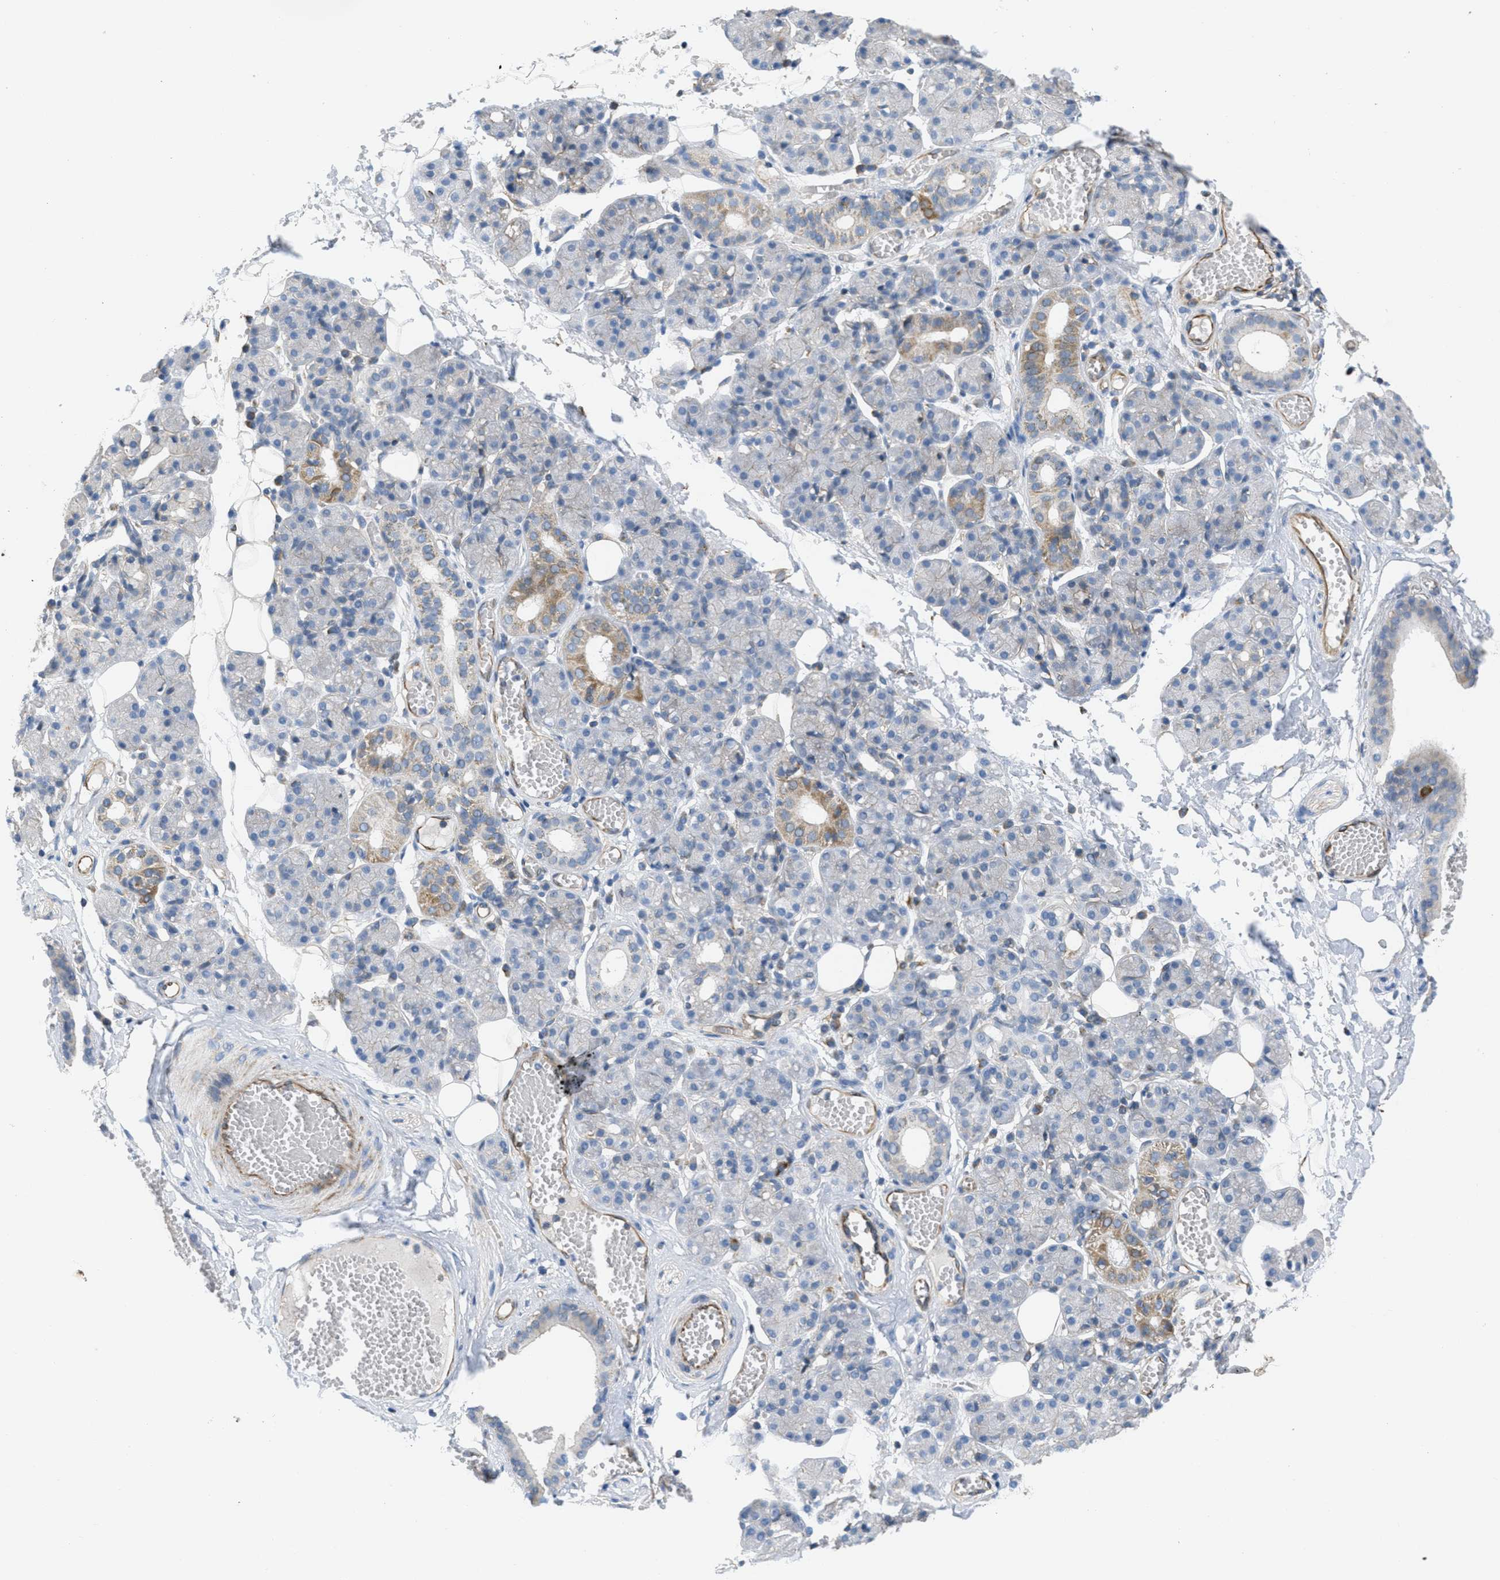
{"staining": {"intensity": "moderate", "quantity": "<25%", "location": "cytoplasmic/membranous"}, "tissue": "salivary gland", "cell_type": "Glandular cells", "image_type": "normal", "snomed": [{"axis": "morphology", "description": "Normal tissue, NOS"}, {"axis": "topography", "description": "Salivary gland"}], "caption": "This micrograph displays normal salivary gland stained with immunohistochemistry to label a protein in brown. The cytoplasmic/membranous of glandular cells show moderate positivity for the protein. Nuclei are counter-stained blue.", "gene": "BTN3A1", "patient": {"sex": "male", "age": 63}}